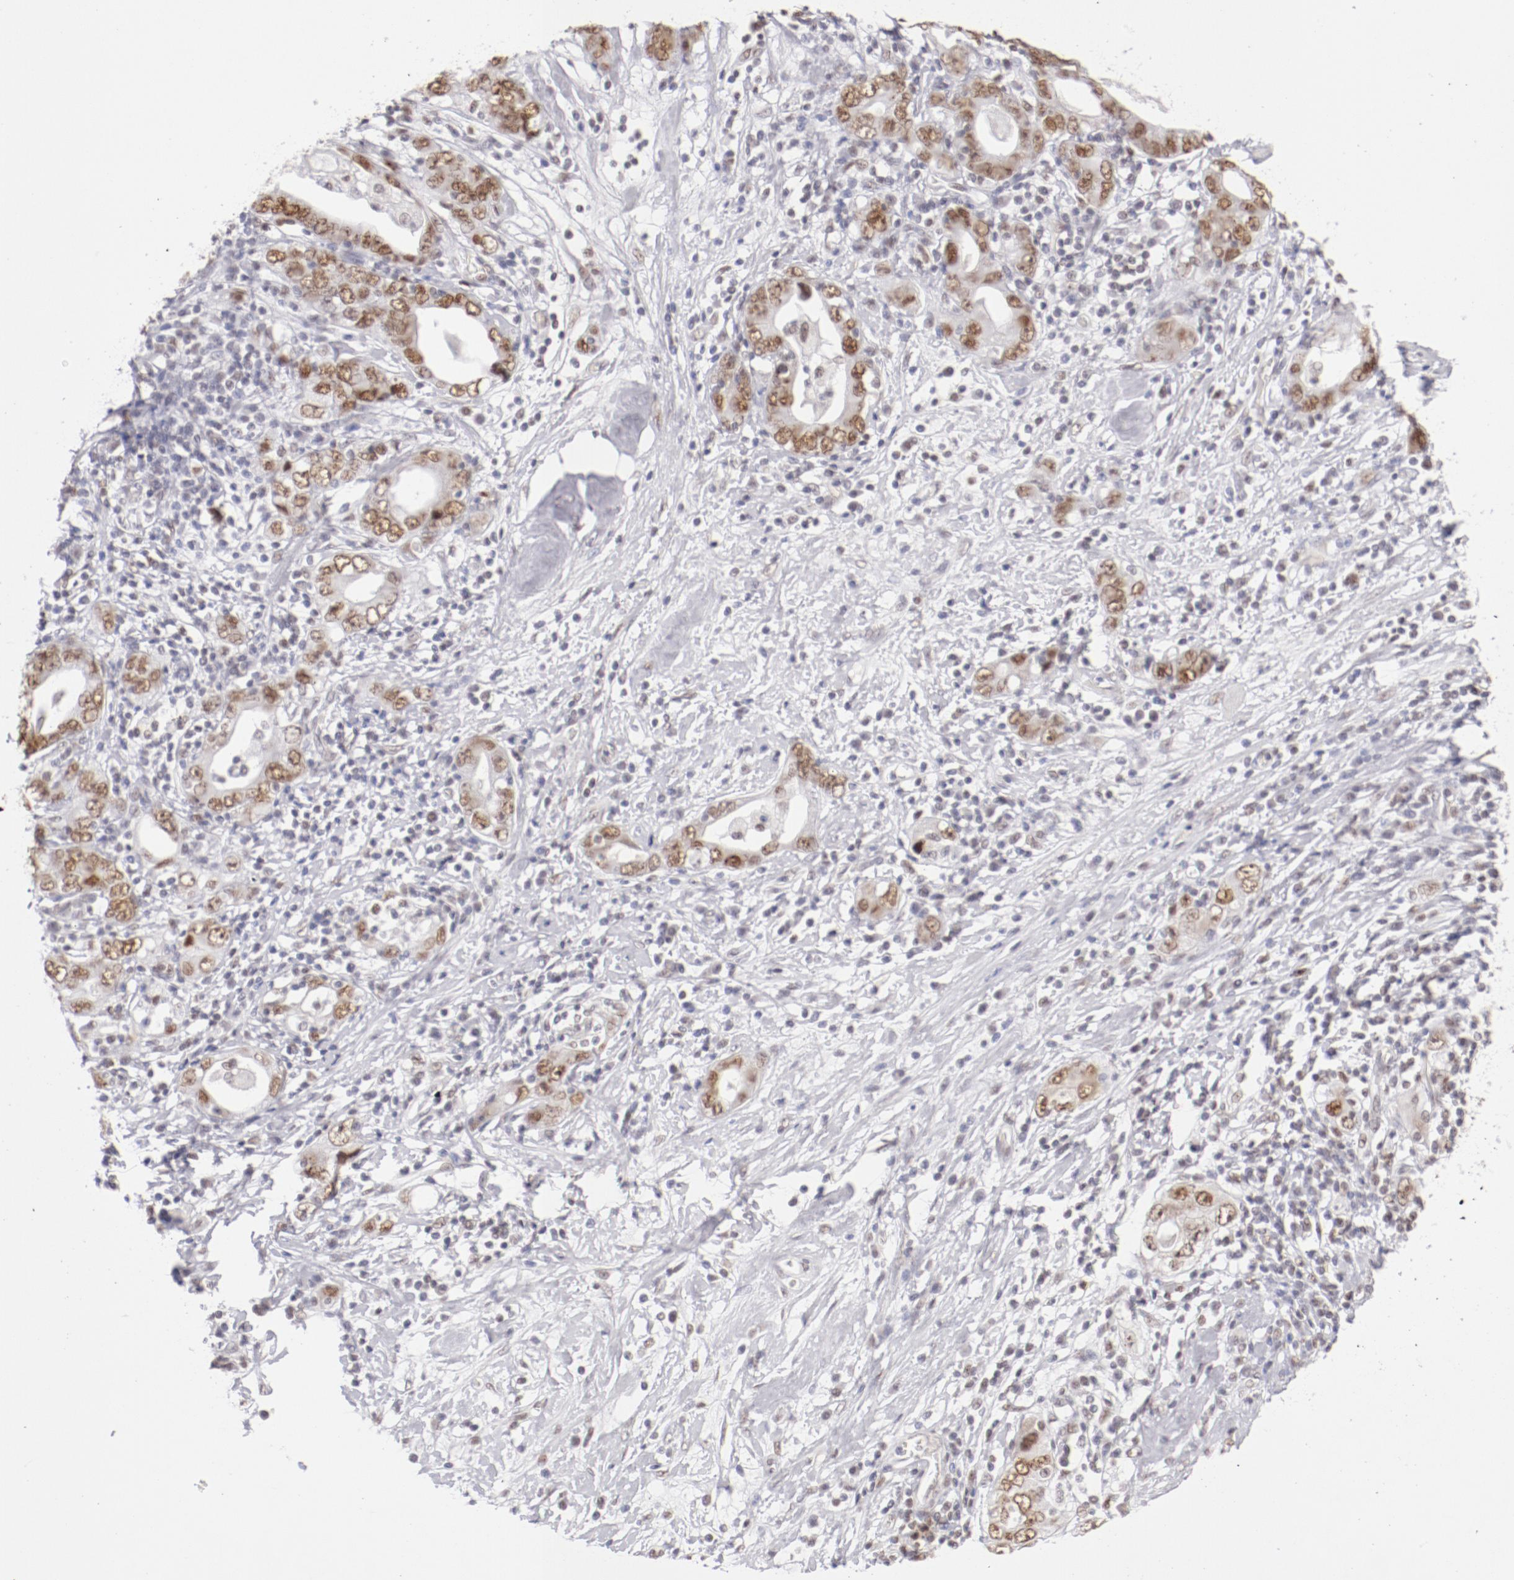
{"staining": {"intensity": "moderate", "quantity": ">75%", "location": "nuclear"}, "tissue": "stomach cancer", "cell_type": "Tumor cells", "image_type": "cancer", "snomed": [{"axis": "morphology", "description": "Adenocarcinoma, NOS"}, {"axis": "topography", "description": "Stomach, lower"}], "caption": "The histopathology image displays immunohistochemical staining of stomach adenocarcinoma. There is moderate nuclear expression is appreciated in about >75% of tumor cells.", "gene": "TFAP4", "patient": {"sex": "female", "age": 93}}